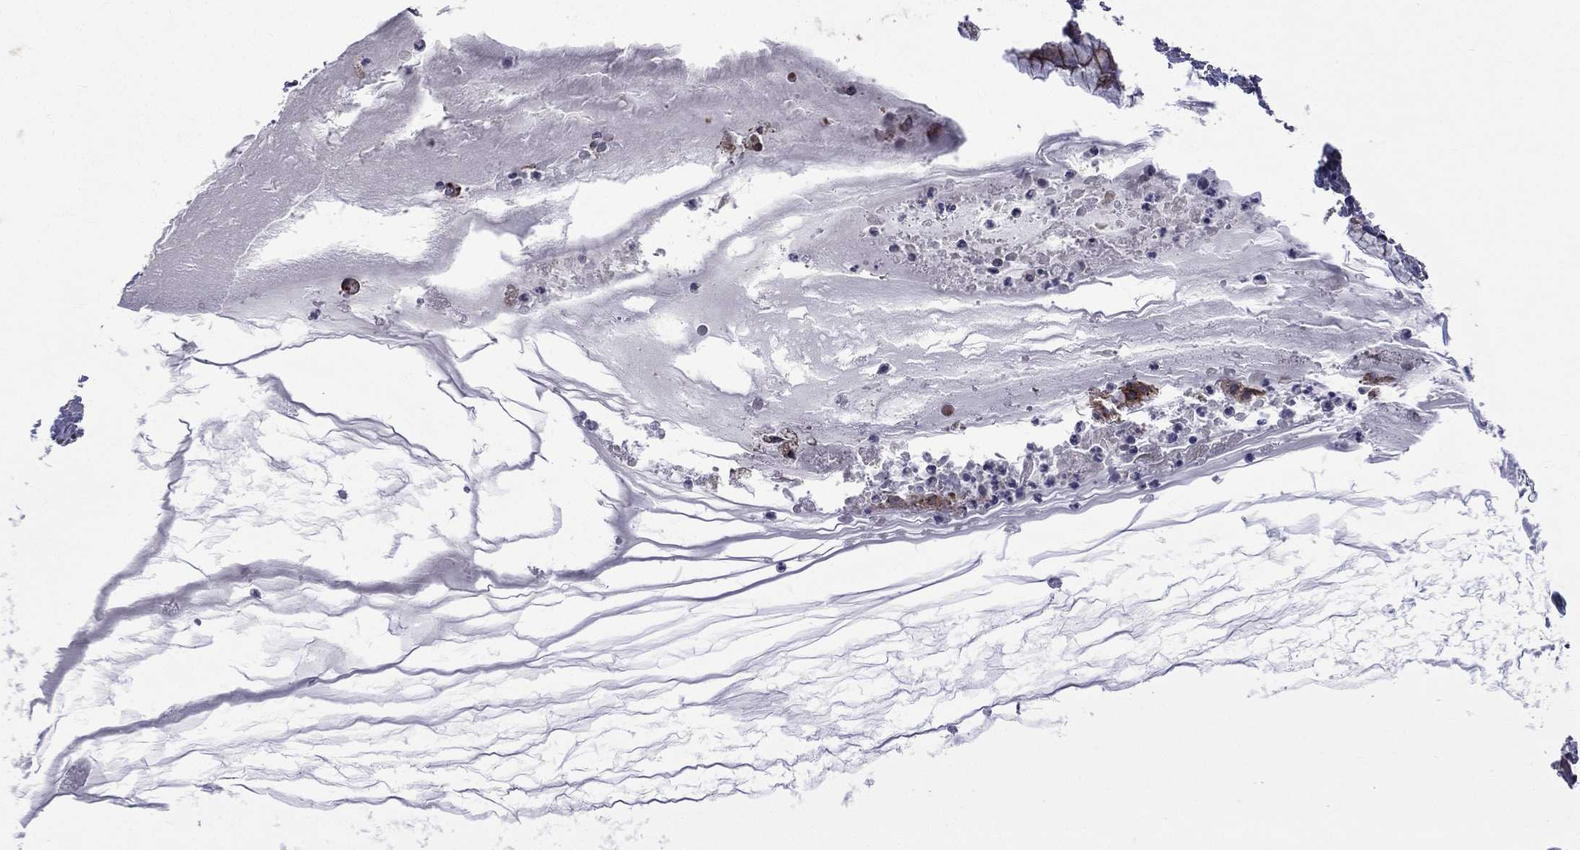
{"staining": {"intensity": "negative", "quantity": "none", "location": "none"}, "tissue": "ovarian cancer", "cell_type": "Tumor cells", "image_type": "cancer", "snomed": [{"axis": "morphology", "description": "Cystadenocarcinoma, mucinous, NOS"}, {"axis": "topography", "description": "Ovary"}], "caption": "Tumor cells are negative for brown protein staining in ovarian cancer (mucinous cystadenocarcinoma). (DAB (3,3'-diaminobenzidine) immunohistochemistry (IHC) with hematoxylin counter stain).", "gene": "C20orf96", "patient": {"sex": "female", "age": 41}}